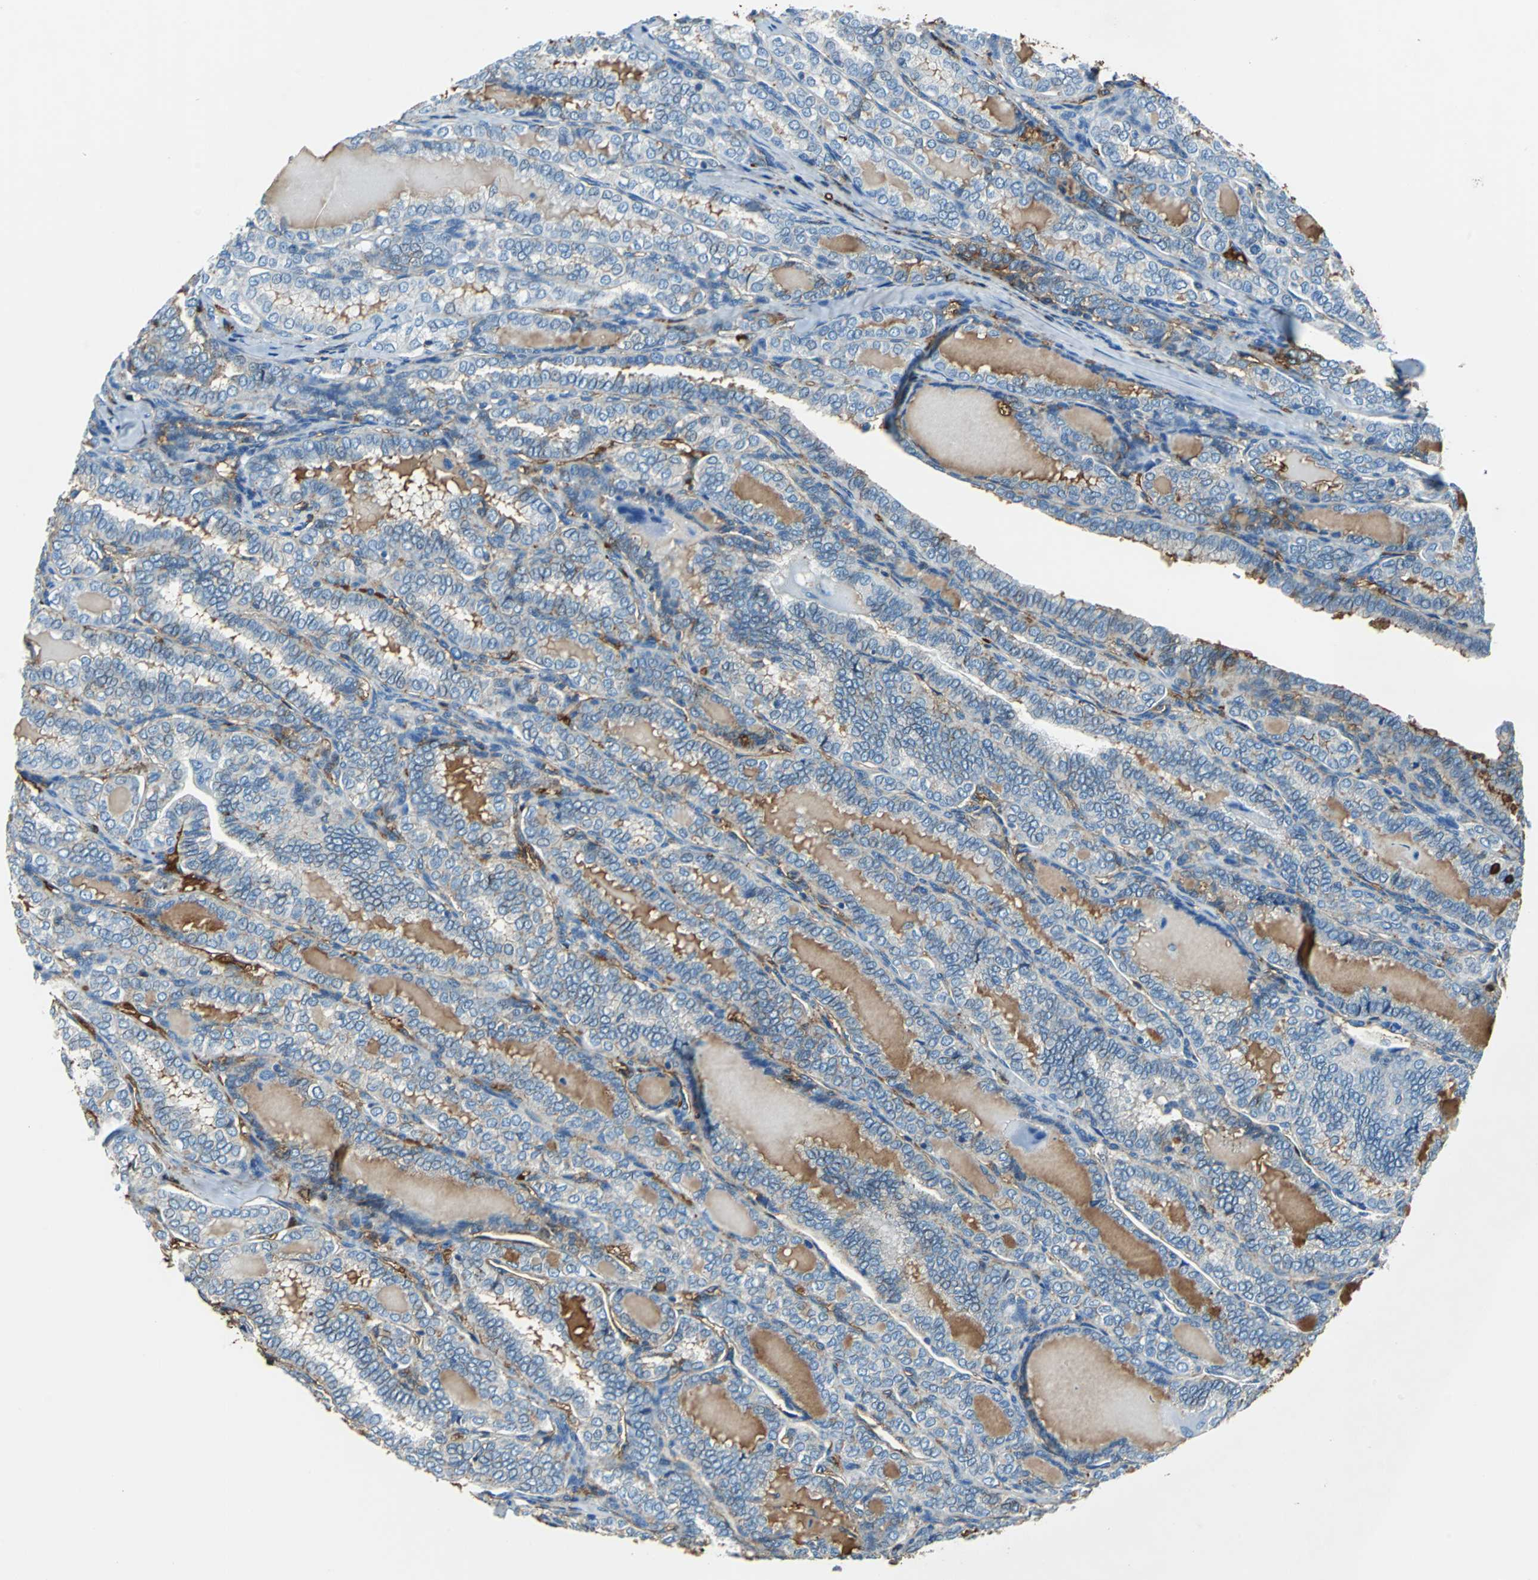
{"staining": {"intensity": "moderate", "quantity": "25%-75%", "location": "cytoplasmic/membranous"}, "tissue": "thyroid cancer", "cell_type": "Tumor cells", "image_type": "cancer", "snomed": [{"axis": "morphology", "description": "Papillary adenocarcinoma, NOS"}, {"axis": "topography", "description": "Thyroid gland"}], "caption": "Thyroid cancer (papillary adenocarcinoma) tissue demonstrates moderate cytoplasmic/membranous expression in about 25%-75% of tumor cells", "gene": "ALB", "patient": {"sex": "female", "age": 30}}